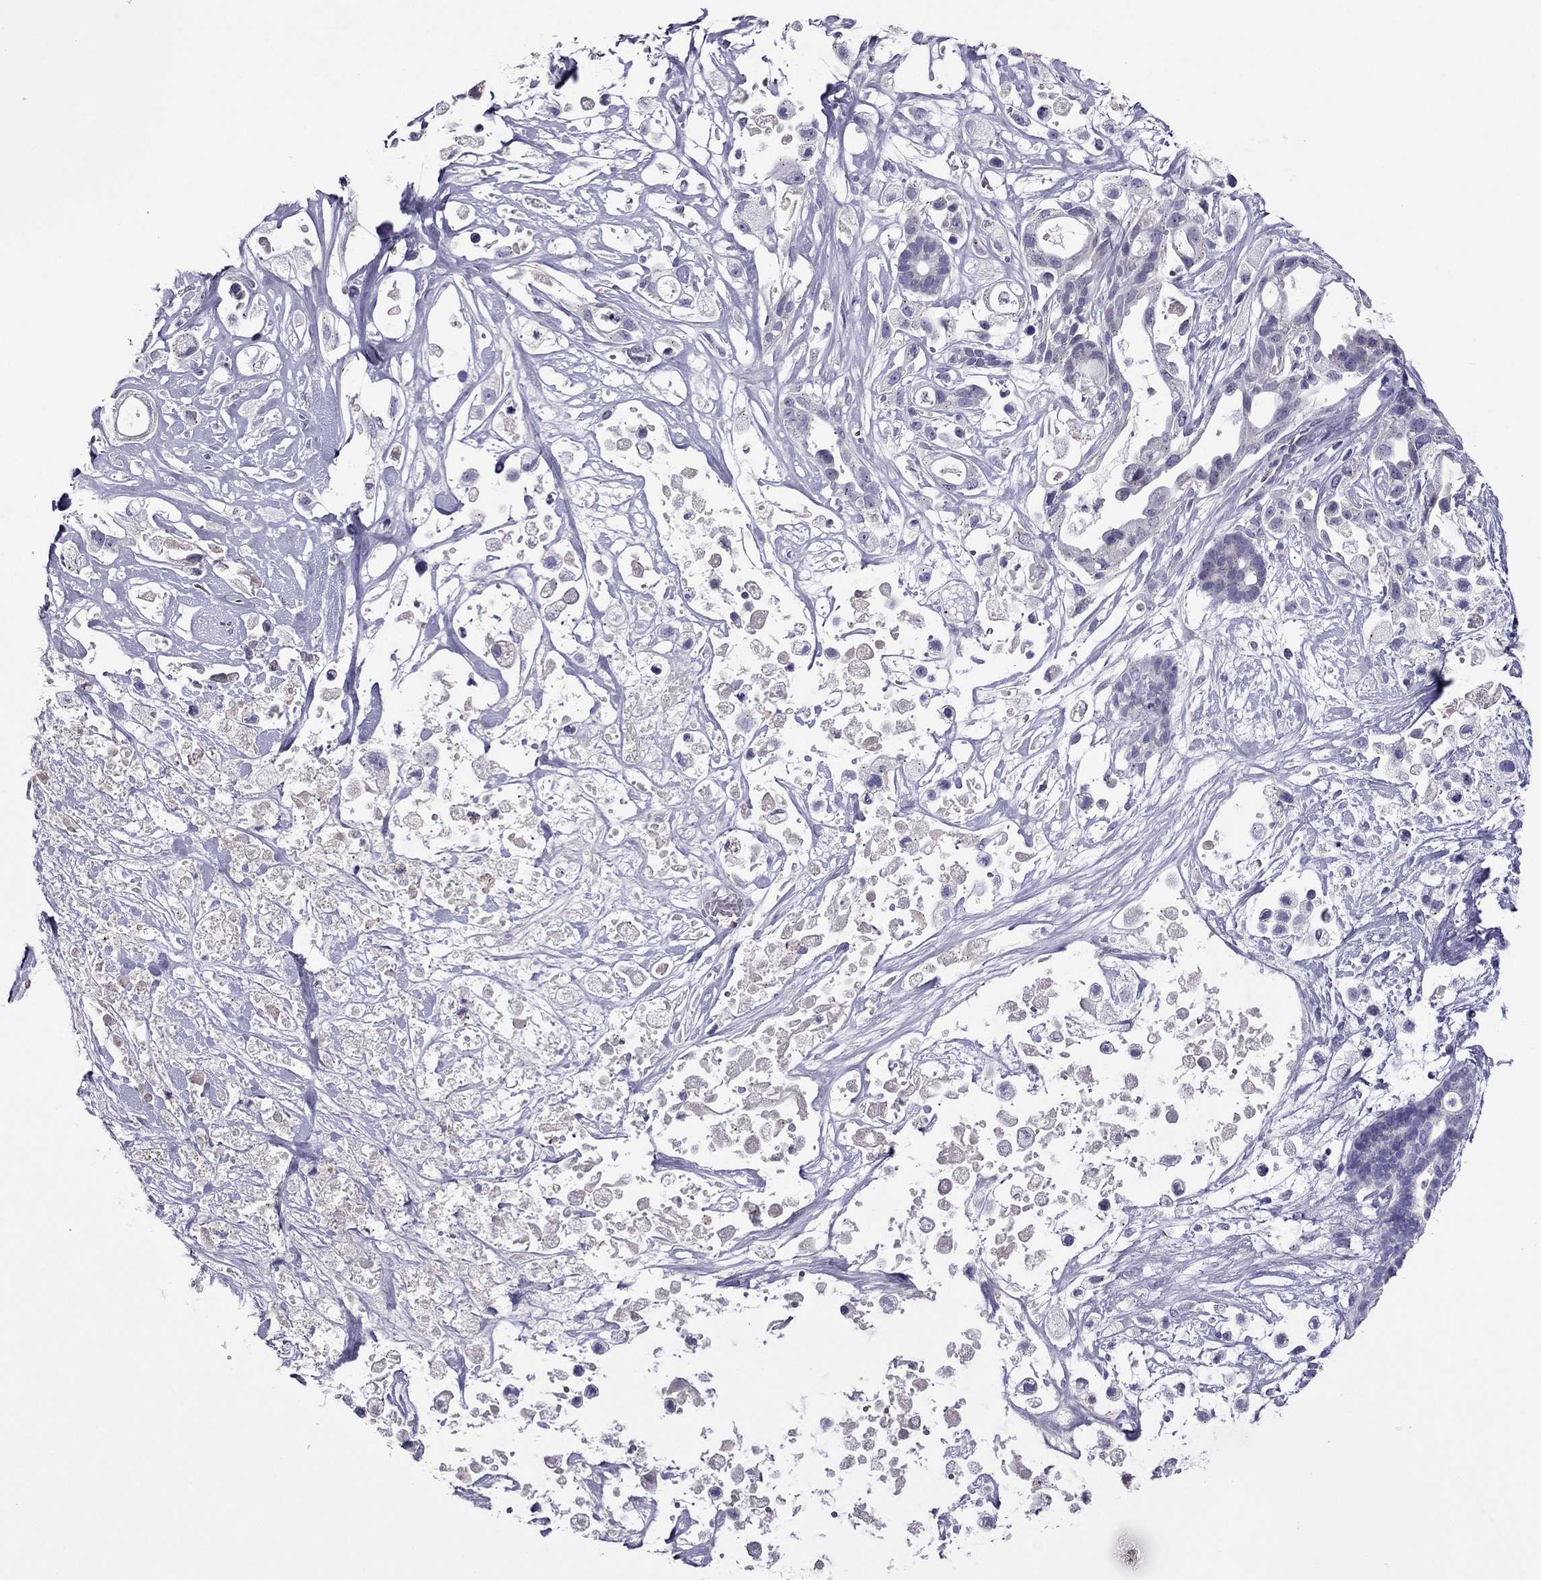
{"staining": {"intensity": "negative", "quantity": "none", "location": "none"}, "tissue": "pancreatic cancer", "cell_type": "Tumor cells", "image_type": "cancer", "snomed": [{"axis": "morphology", "description": "Adenocarcinoma, NOS"}, {"axis": "topography", "description": "Pancreas"}], "caption": "Tumor cells show no significant positivity in pancreatic cancer (adenocarcinoma).", "gene": "MYBPH", "patient": {"sex": "male", "age": 44}}